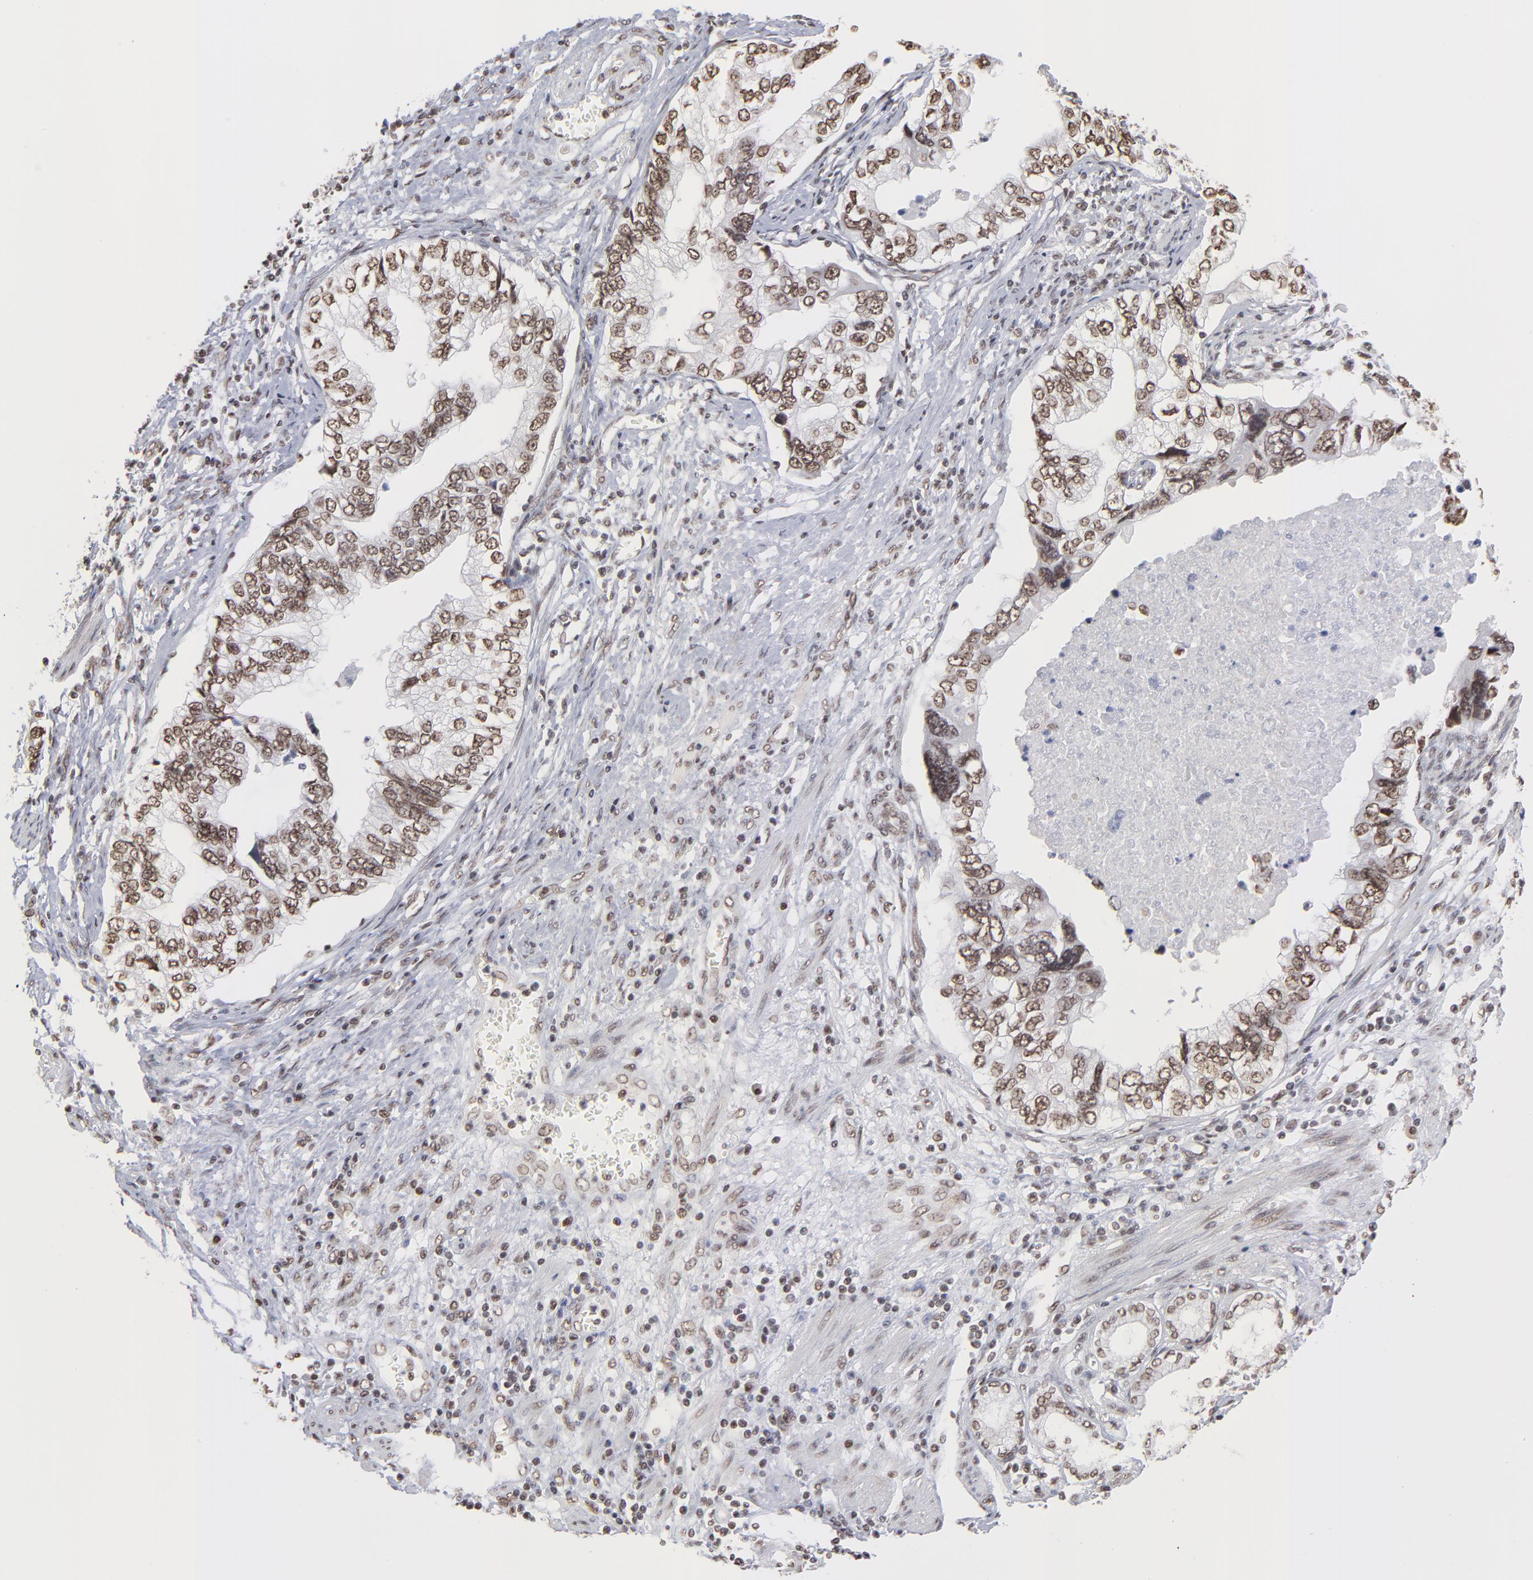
{"staining": {"intensity": "moderate", "quantity": ">75%", "location": "nuclear"}, "tissue": "stomach cancer", "cell_type": "Tumor cells", "image_type": "cancer", "snomed": [{"axis": "morphology", "description": "Adenocarcinoma, NOS"}, {"axis": "topography", "description": "Pancreas"}, {"axis": "topography", "description": "Stomach, upper"}], "caption": "Moderate nuclear expression for a protein is identified in approximately >75% of tumor cells of stomach adenocarcinoma using IHC.", "gene": "ZNF3", "patient": {"sex": "male", "age": 77}}